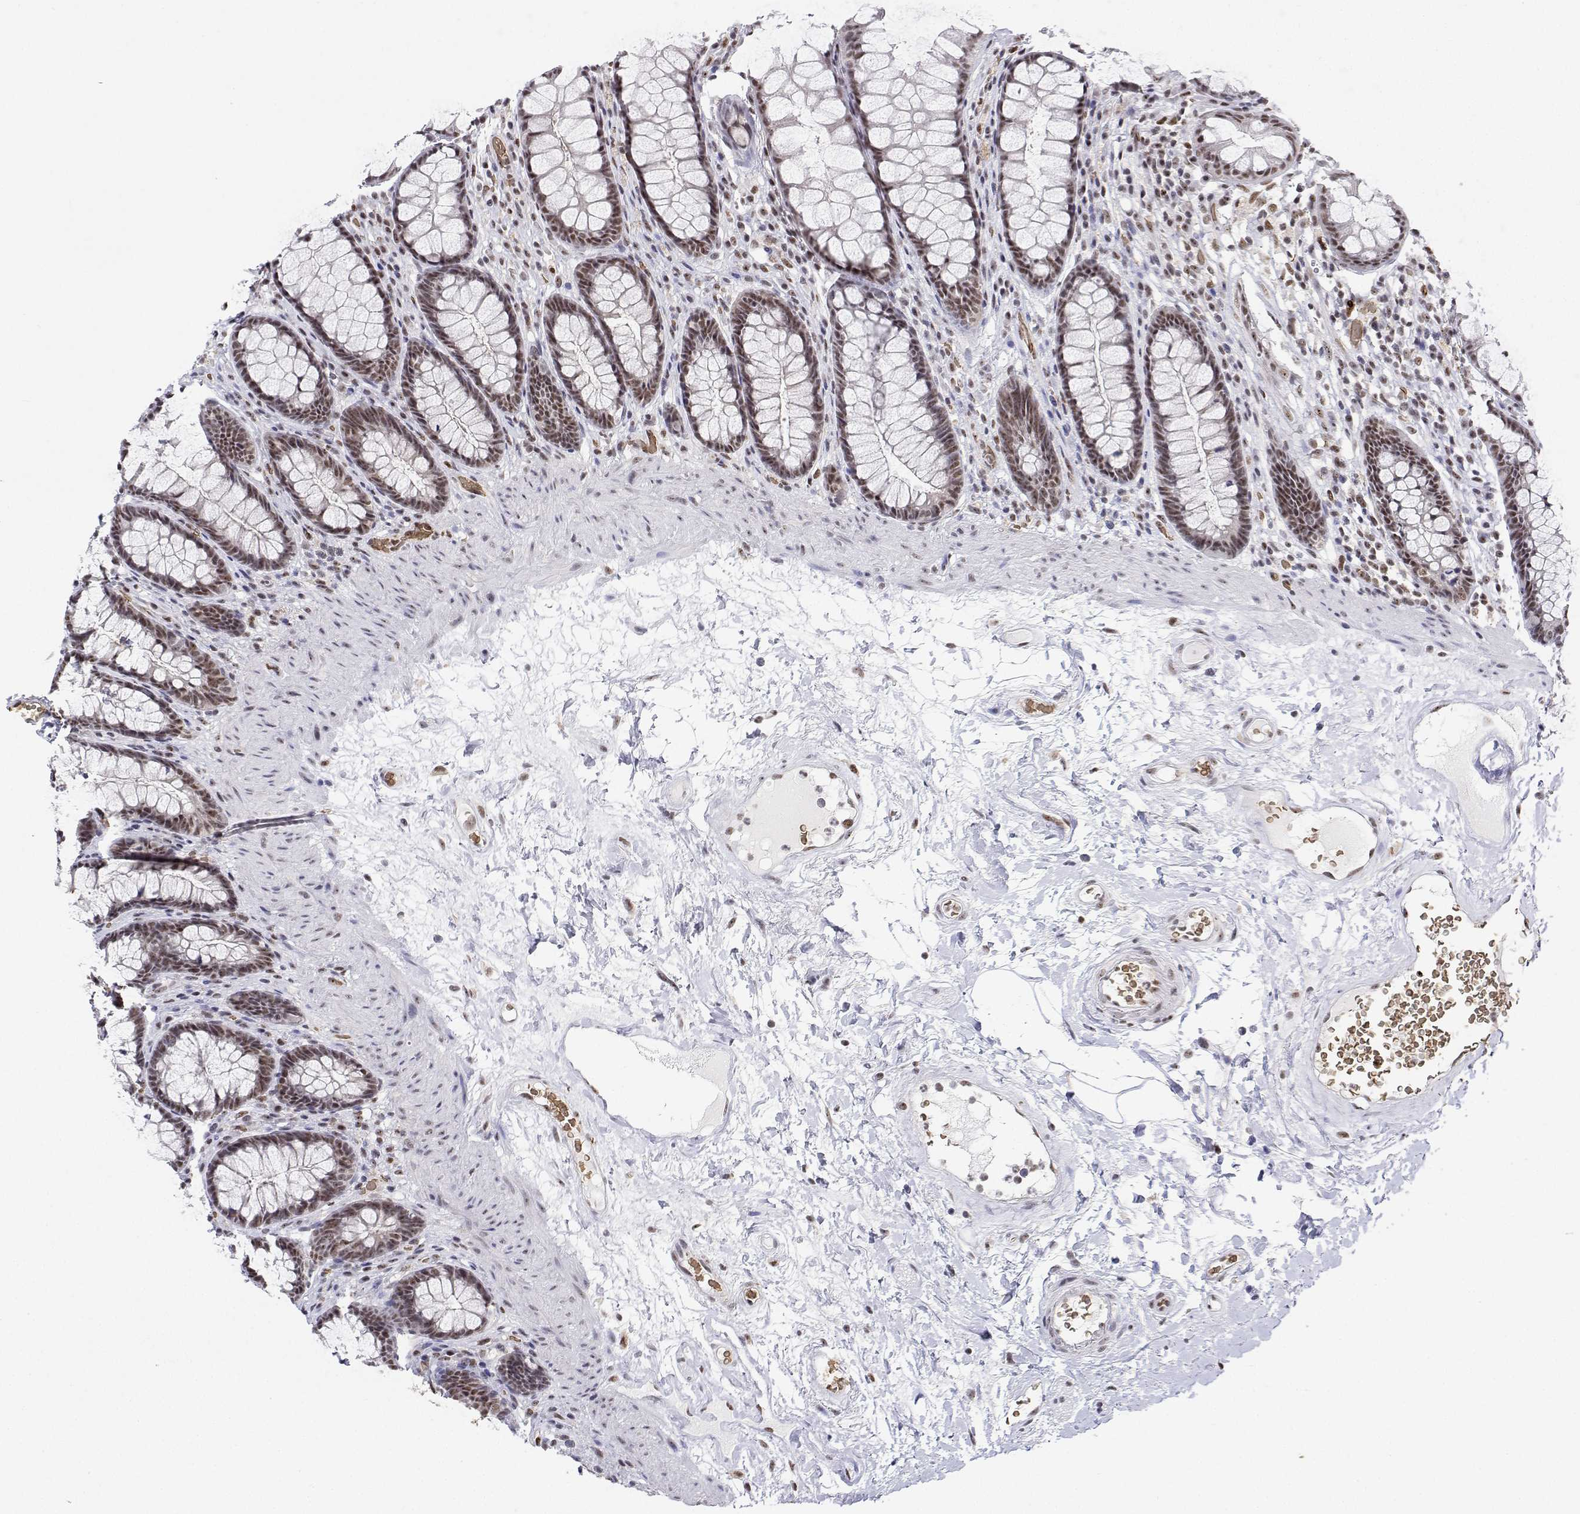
{"staining": {"intensity": "moderate", "quantity": ">75%", "location": "nuclear"}, "tissue": "rectum", "cell_type": "Glandular cells", "image_type": "normal", "snomed": [{"axis": "morphology", "description": "Normal tissue, NOS"}, {"axis": "topography", "description": "Rectum"}], "caption": "IHC staining of benign rectum, which reveals medium levels of moderate nuclear positivity in approximately >75% of glandular cells indicating moderate nuclear protein expression. The staining was performed using DAB (brown) for protein detection and nuclei were counterstained in hematoxylin (blue).", "gene": "ADAR", "patient": {"sex": "male", "age": 72}}